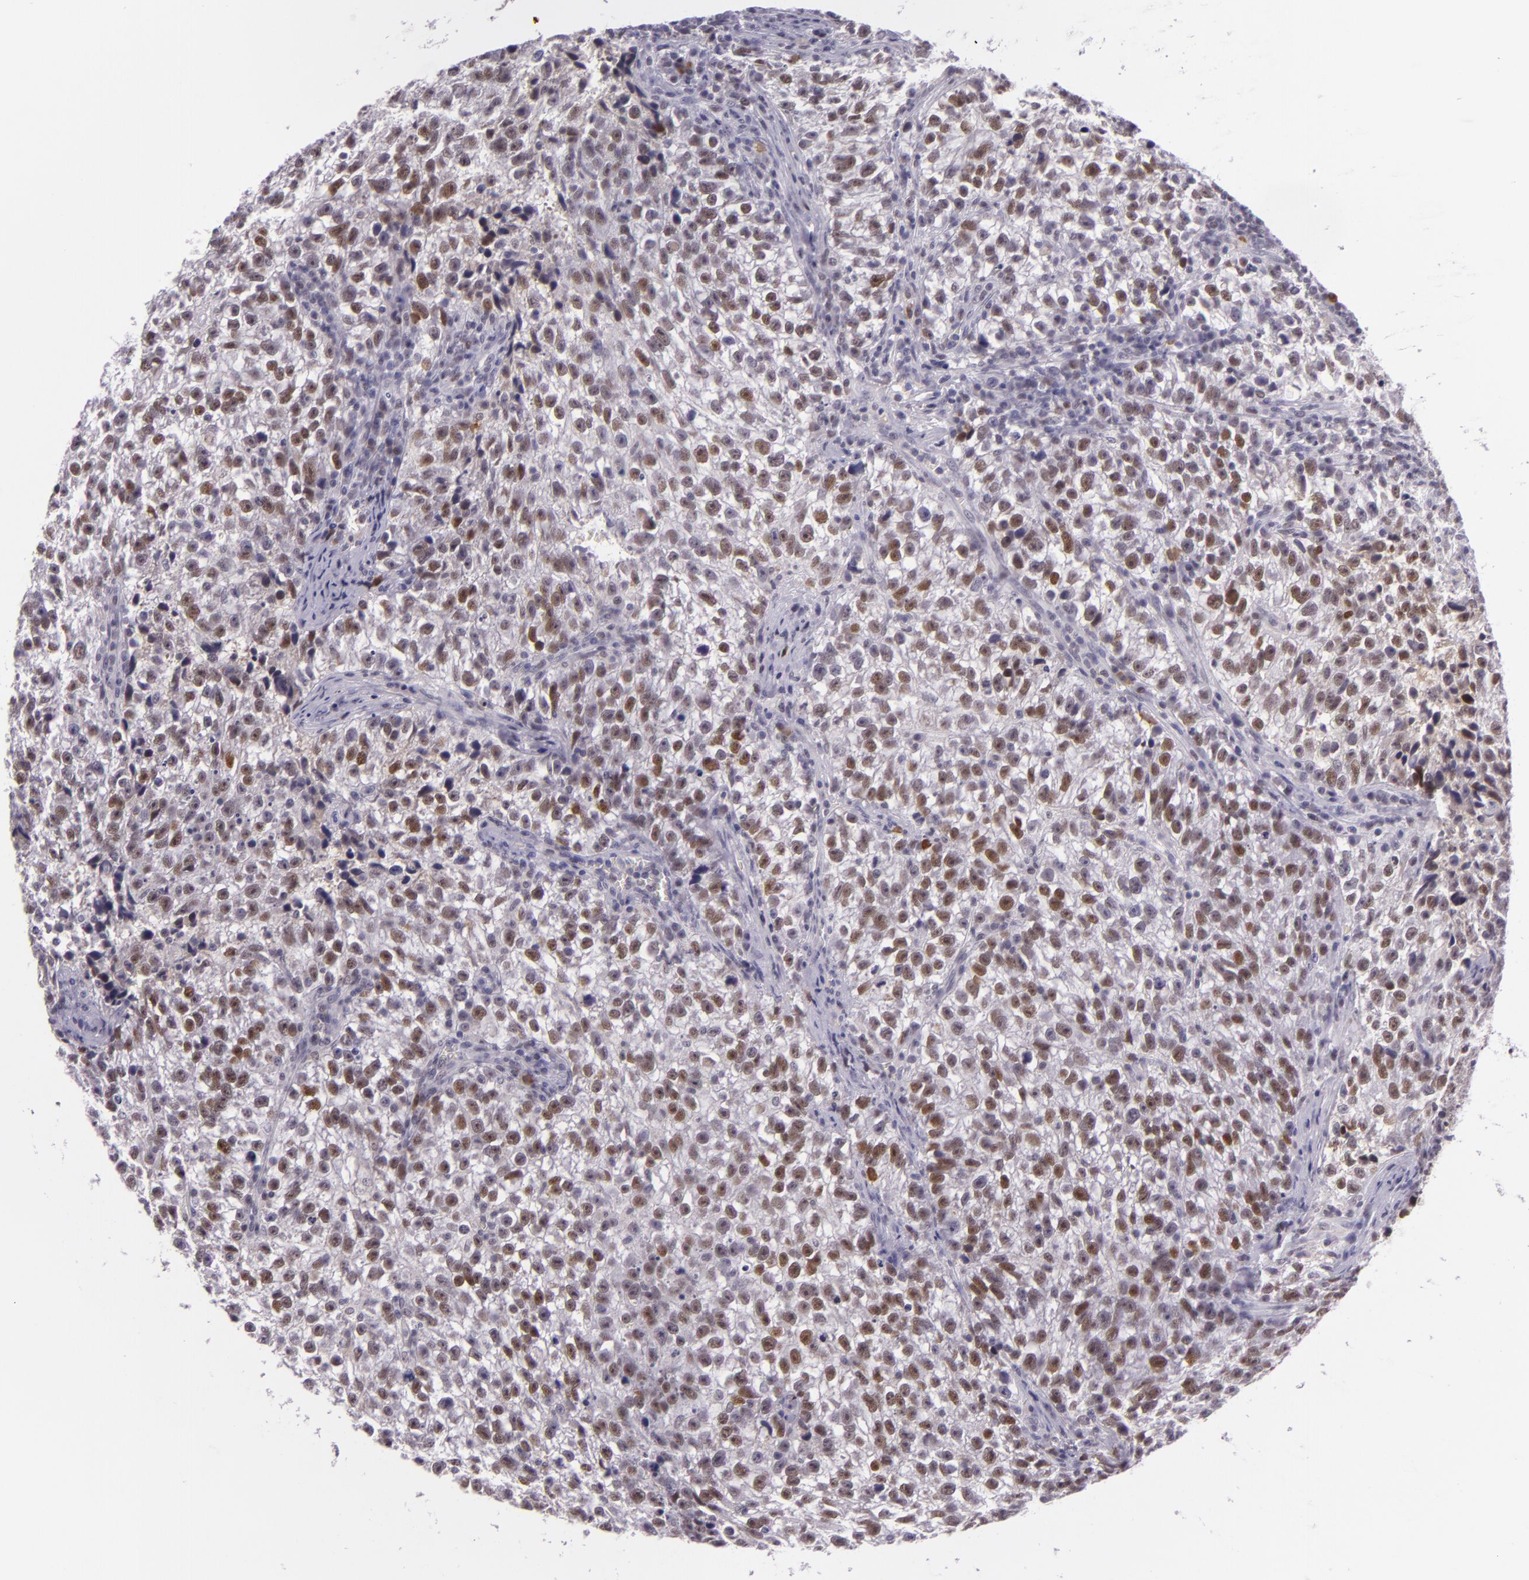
{"staining": {"intensity": "moderate", "quantity": "25%-75%", "location": "nuclear"}, "tissue": "testis cancer", "cell_type": "Tumor cells", "image_type": "cancer", "snomed": [{"axis": "morphology", "description": "Seminoma, NOS"}, {"axis": "topography", "description": "Testis"}], "caption": "Immunohistochemistry (IHC) of testis cancer (seminoma) exhibits medium levels of moderate nuclear positivity in about 25%-75% of tumor cells.", "gene": "CHEK2", "patient": {"sex": "male", "age": 38}}